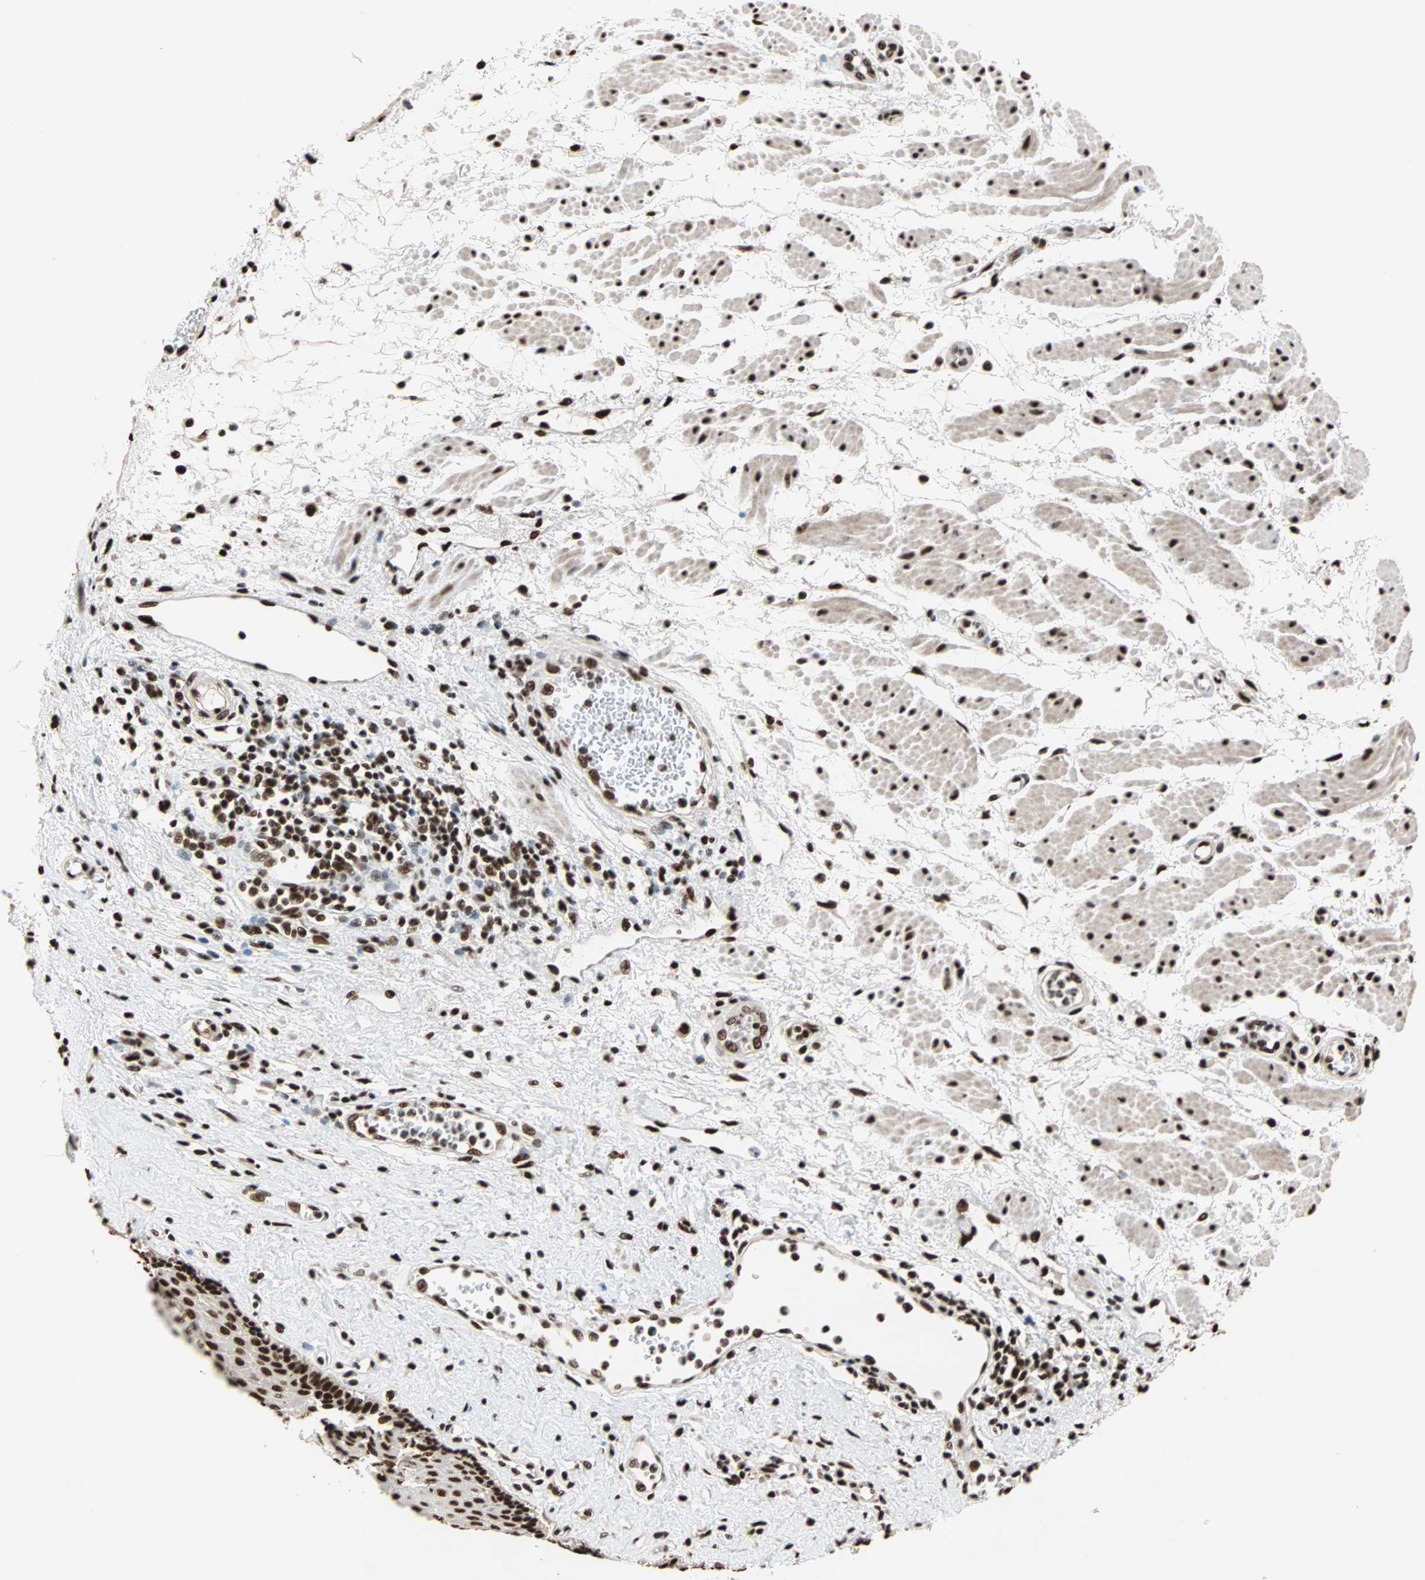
{"staining": {"intensity": "strong", "quantity": ">75%", "location": "nuclear"}, "tissue": "esophagus", "cell_type": "Squamous epithelial cells", "image_type": "normal", "snomed": [{"axis": "morphology", "description": "Normal tissue, NOS"}, {"axis": "morphology", "description": "Squamous cell carcinoma, NOS"}, {"axis": "topography", "description": "Esophagus"}], "caption": "Immunohistochemical staining of normal human esophagus reveals strong nuclear protein positivity in about >75% of squamous epithelial cells.", "gene": "ILF2", "patient": {"sex": "male", "age": 65}}